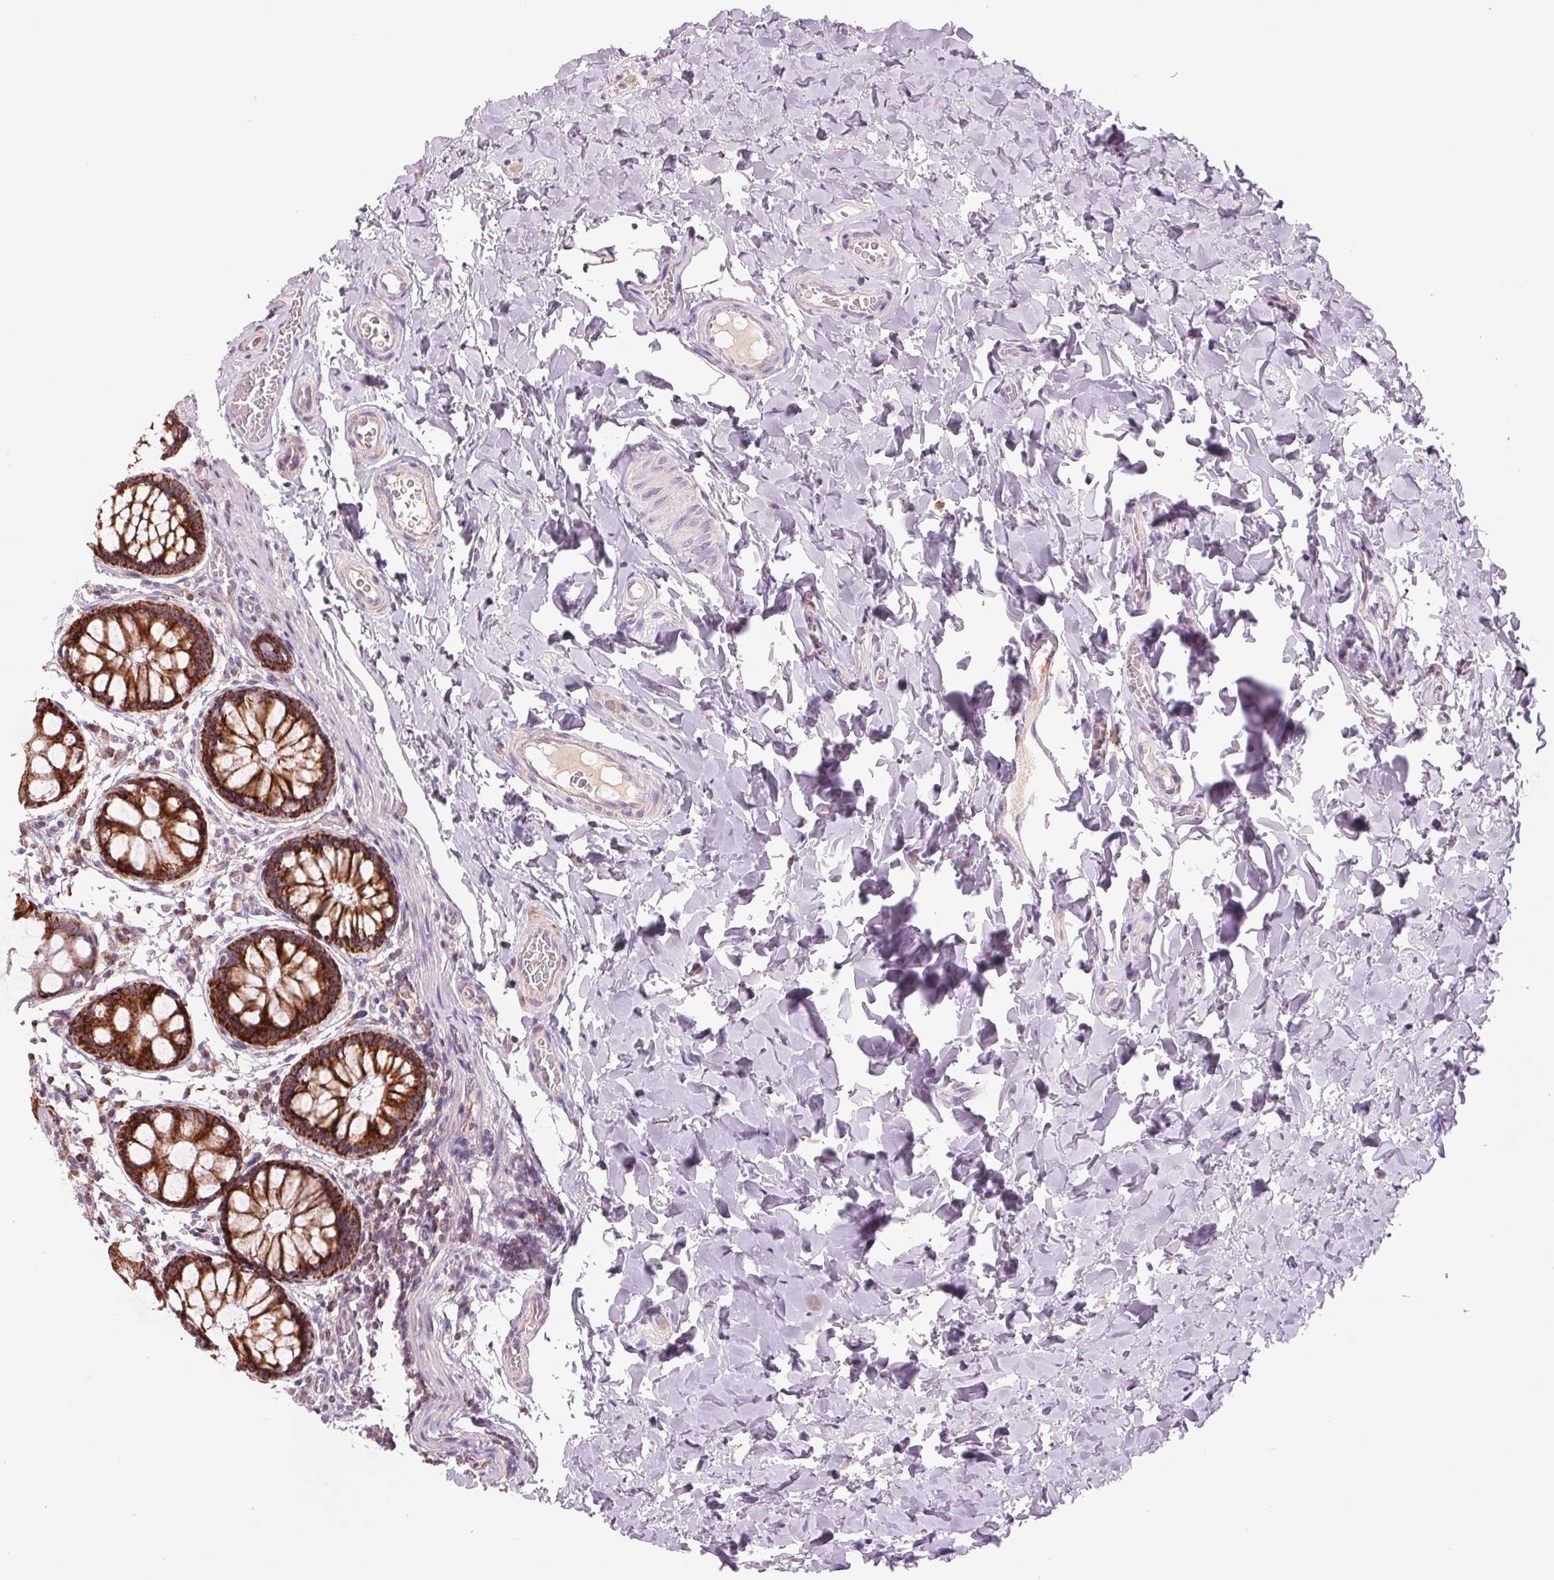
{"staining": {"intensity": "negative", "quantity": "none", "location": "none"}, "tissue": "colon", "cell_type": "Endothelial cells", "image_type": "normal", "snomed": [{"axis": "morphology", "description": "Normal tissue, NOS"}, {"axis": "topography", "description": "Colon"}], "caption": "An immunohistochemistry micrograph of unremarkable colon is shown. There is no staining in endothelial cells of colon. (Stains: DAB (3,3'-diaminobenzidine) immunohistochemistry with hematoxylin counter stain, Microscopy: brightfield microscopy at high magnification).", "gene": "COX6A1", "patient": {"sex": "male", "age": 47}}